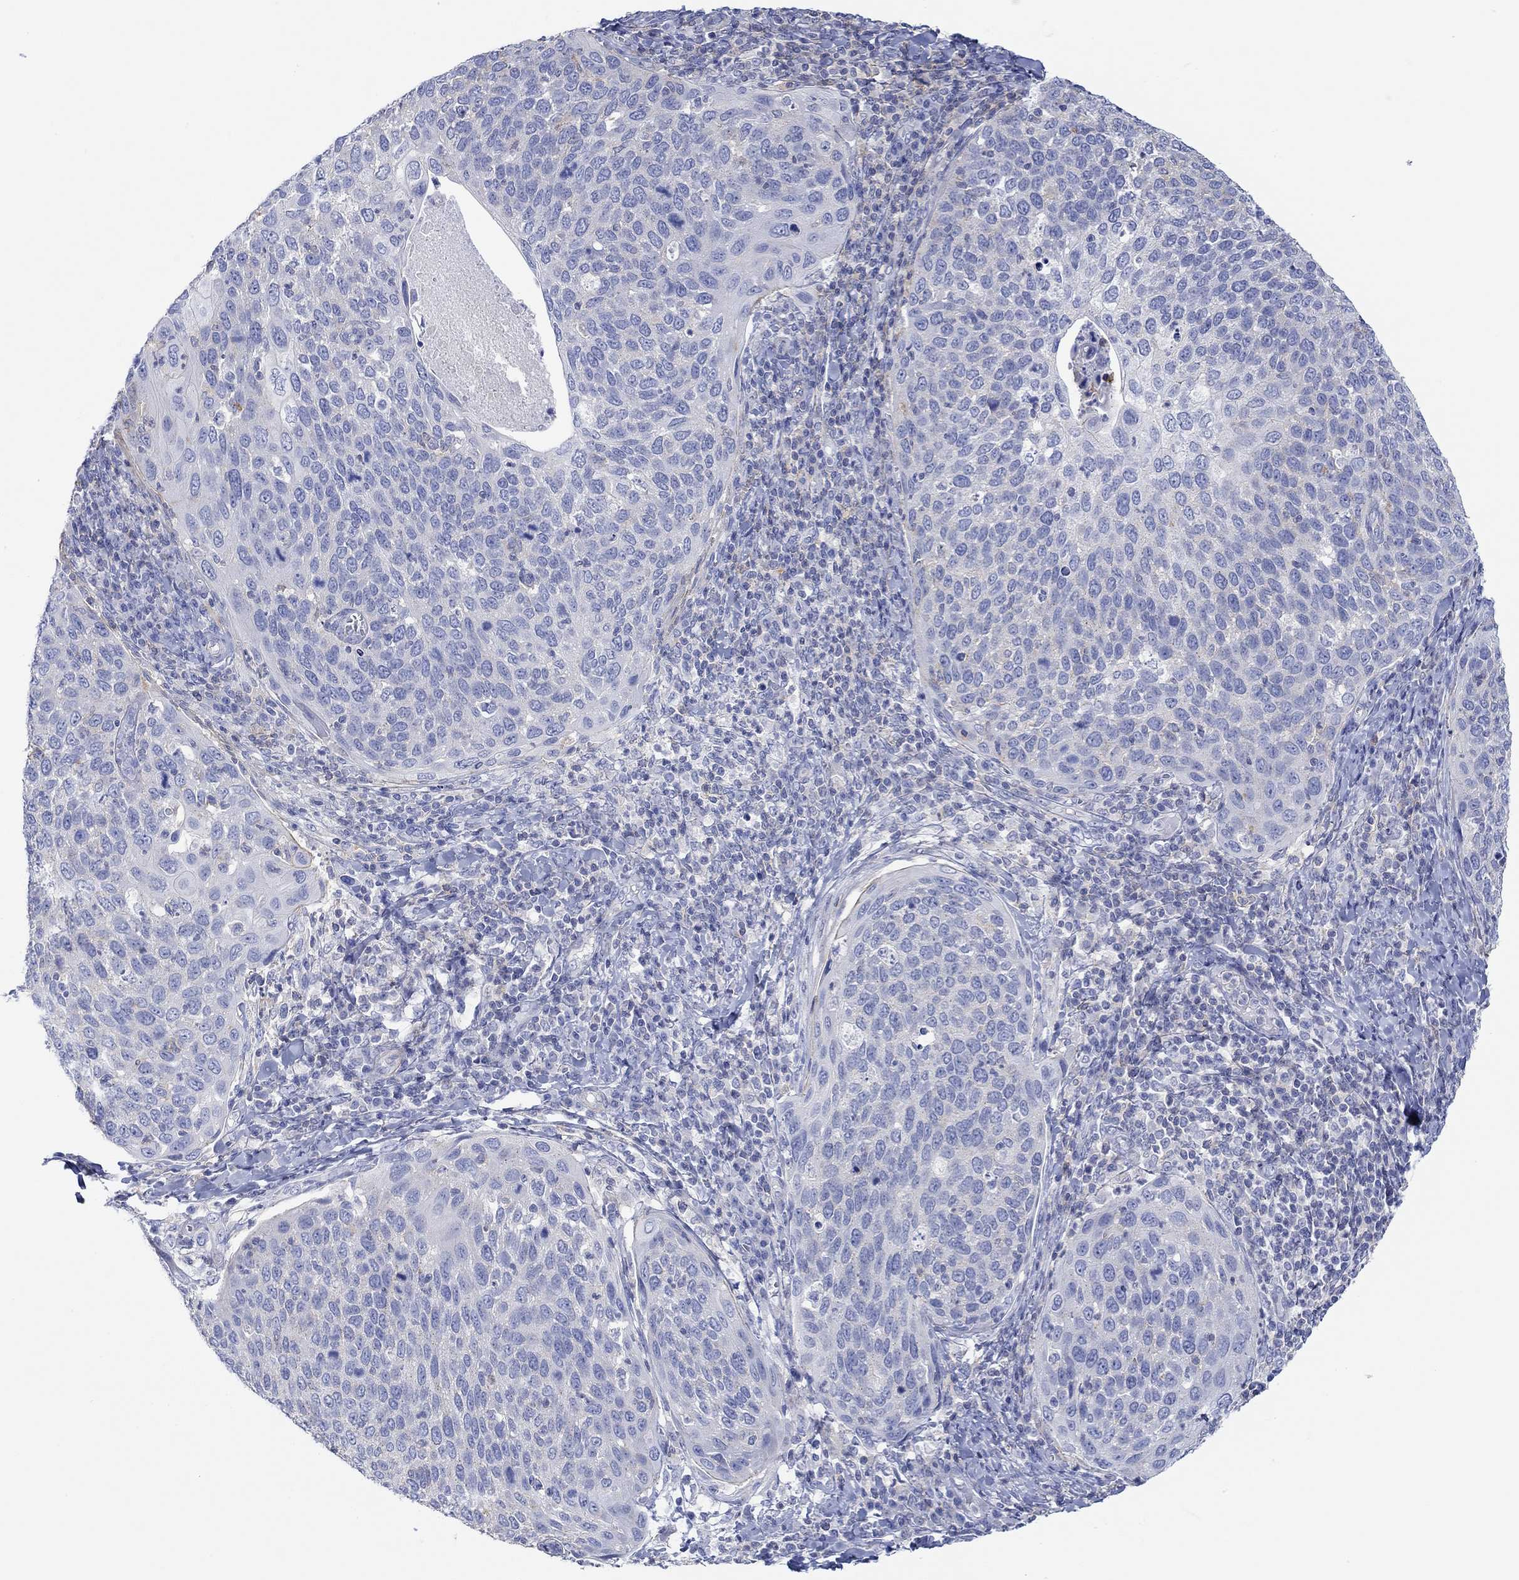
{"staining": {"intensity": "negative", "quantity": "none", "location": "none"}, "tissue": "cervical cancer", "cell_type": "Tumor cells", "image_type": "cancer", "snomed": [{"axis": "morphology", "description": "Squamous cell carcinoma, NOS"}, {"axis": "topography", "description": "Cervix"}], "caption": "Tumor cells show no significant protein staining in cervical squamous cell carcinoma.", "gene": "PPIL6", "patient": {"sex": "female", "age": 54}}